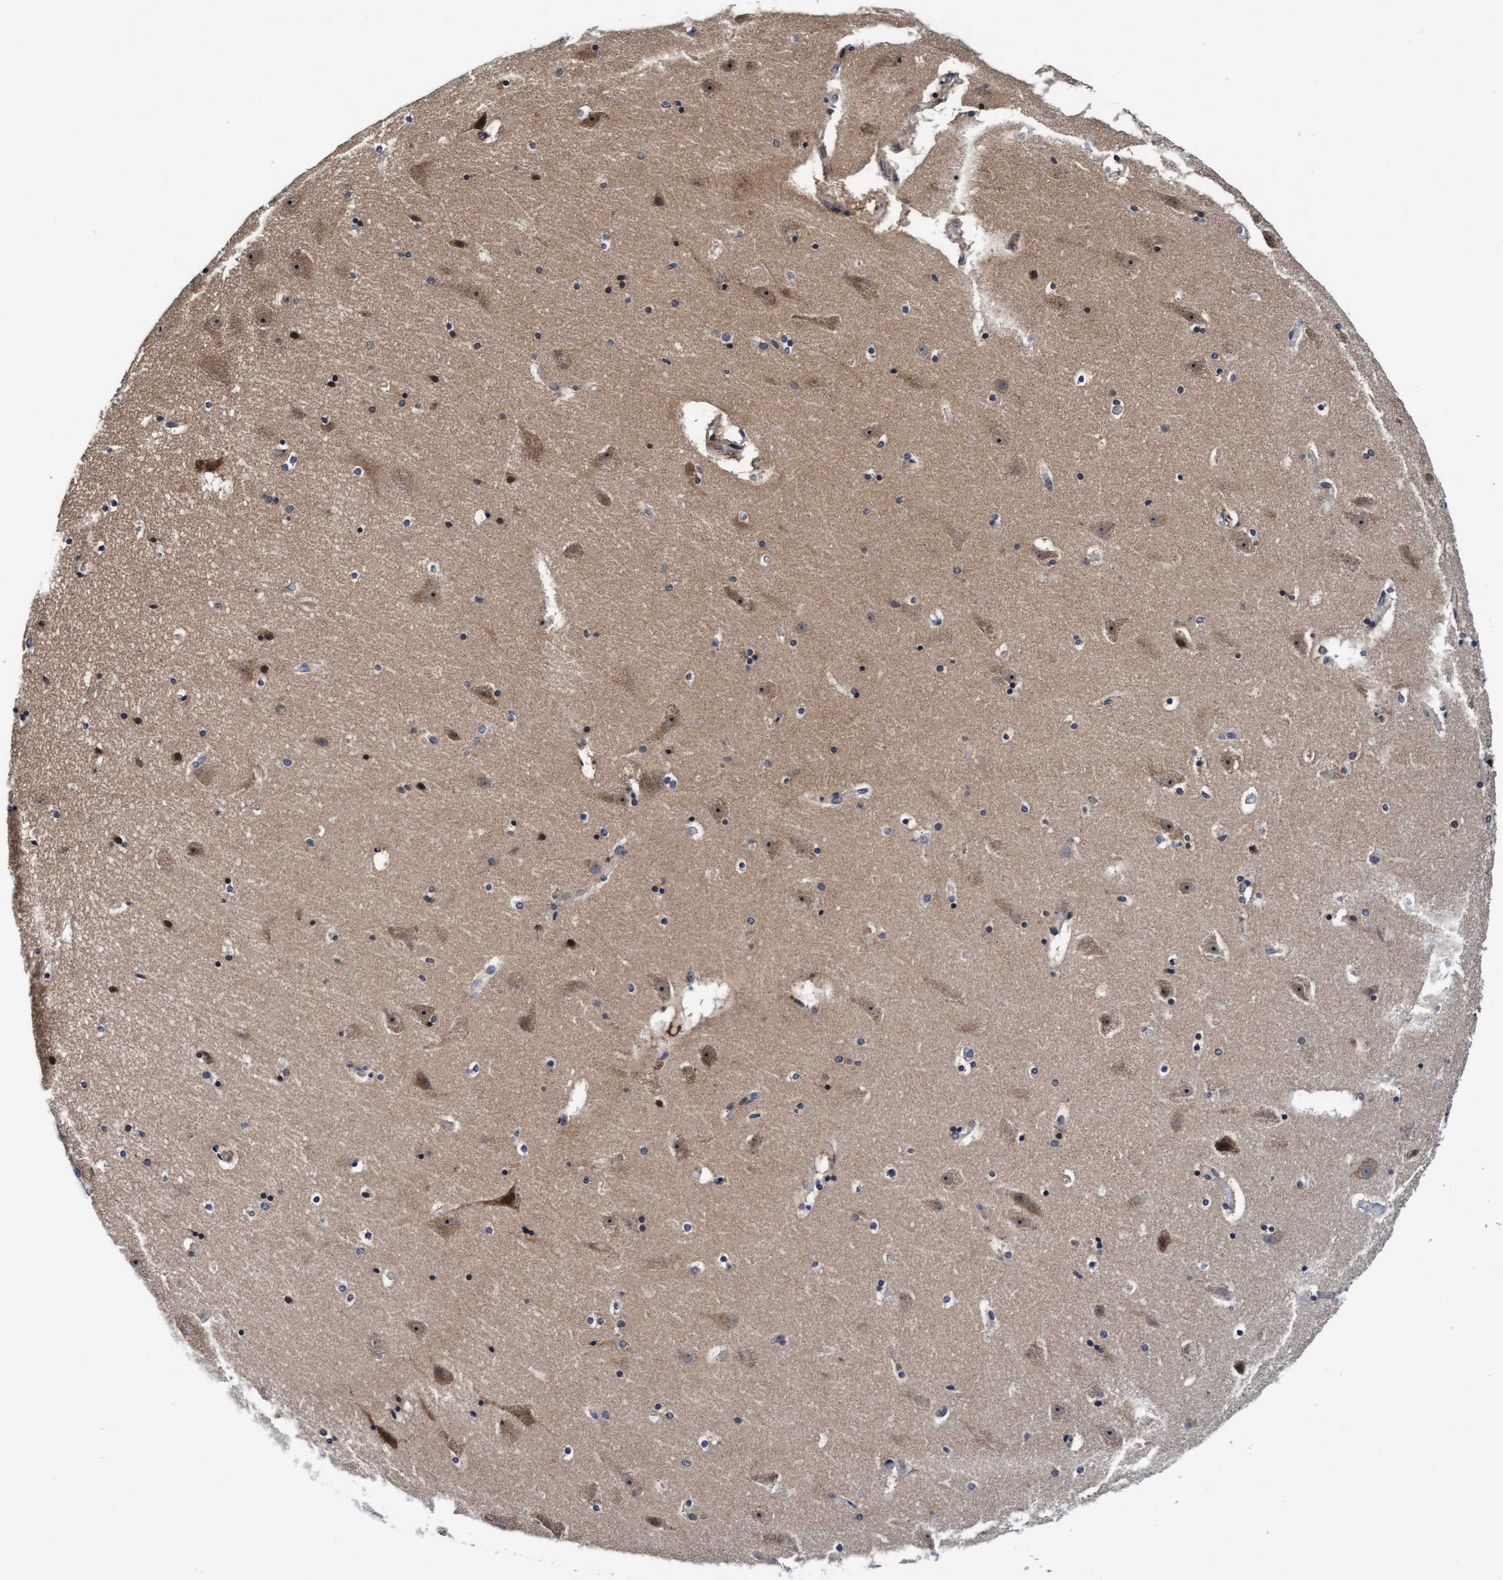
{"staining": {"intensity": "moderate", "quantity": "25%-75%", "location": "cytoplasmic/membranous"}, "tissue": "hippocampus", "cell_type": "Glial cells", "image_type": "normal", "snomed": [{"axis": "morphology", "description": "Normal tissue, NOS"}, {"axis": "topography", "description": "Hippocampus"}], "caption": "An immunohistochemistry image of normal tissue is shown. Protein staining in brown shows moderate cytoplasmic/membranous positivity in hippocampus within glial cells.", "gene": "EFCAB13", "patient": {"sex": "male", "age": 45}}